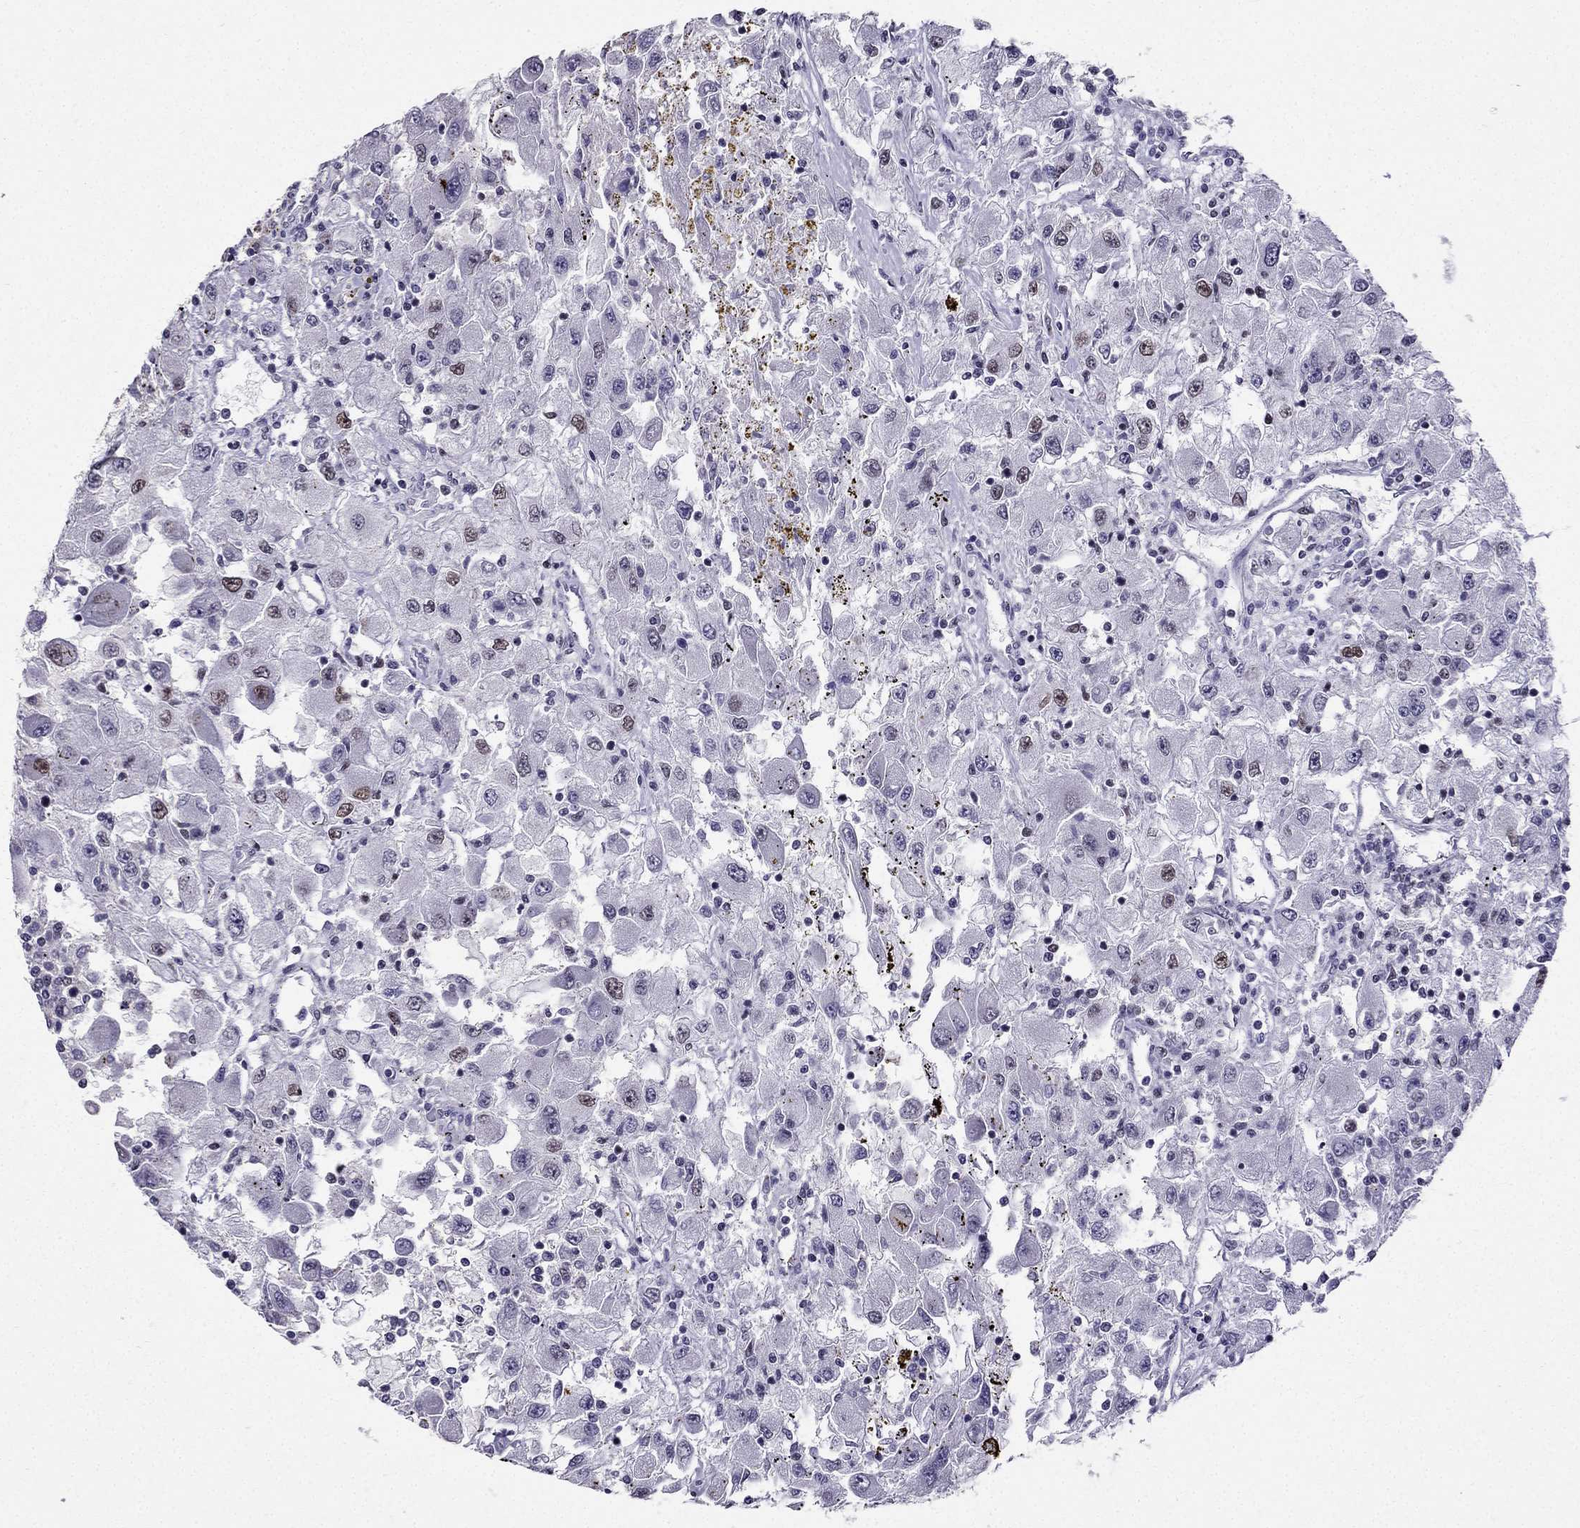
{"staining": {"intensity": "moderate", "quantity": "<25%", "location": "nuclear"}, "tissue": "renal cancer", "cell_type": "Tumor cells", "image_type": "cancer", "snomed": [{"axis": "morphology", "description": "Adenocarcinoma, NOS"}, {"axis": "topography", "description": "Kidney"}], "caption": "Human renal cancer (adenocarcinoma) stained with a protein marker exhibits moderate staining in tumor cells.", "gene": "ZNF420", "patient": {"sex": "female", "age": 67}}